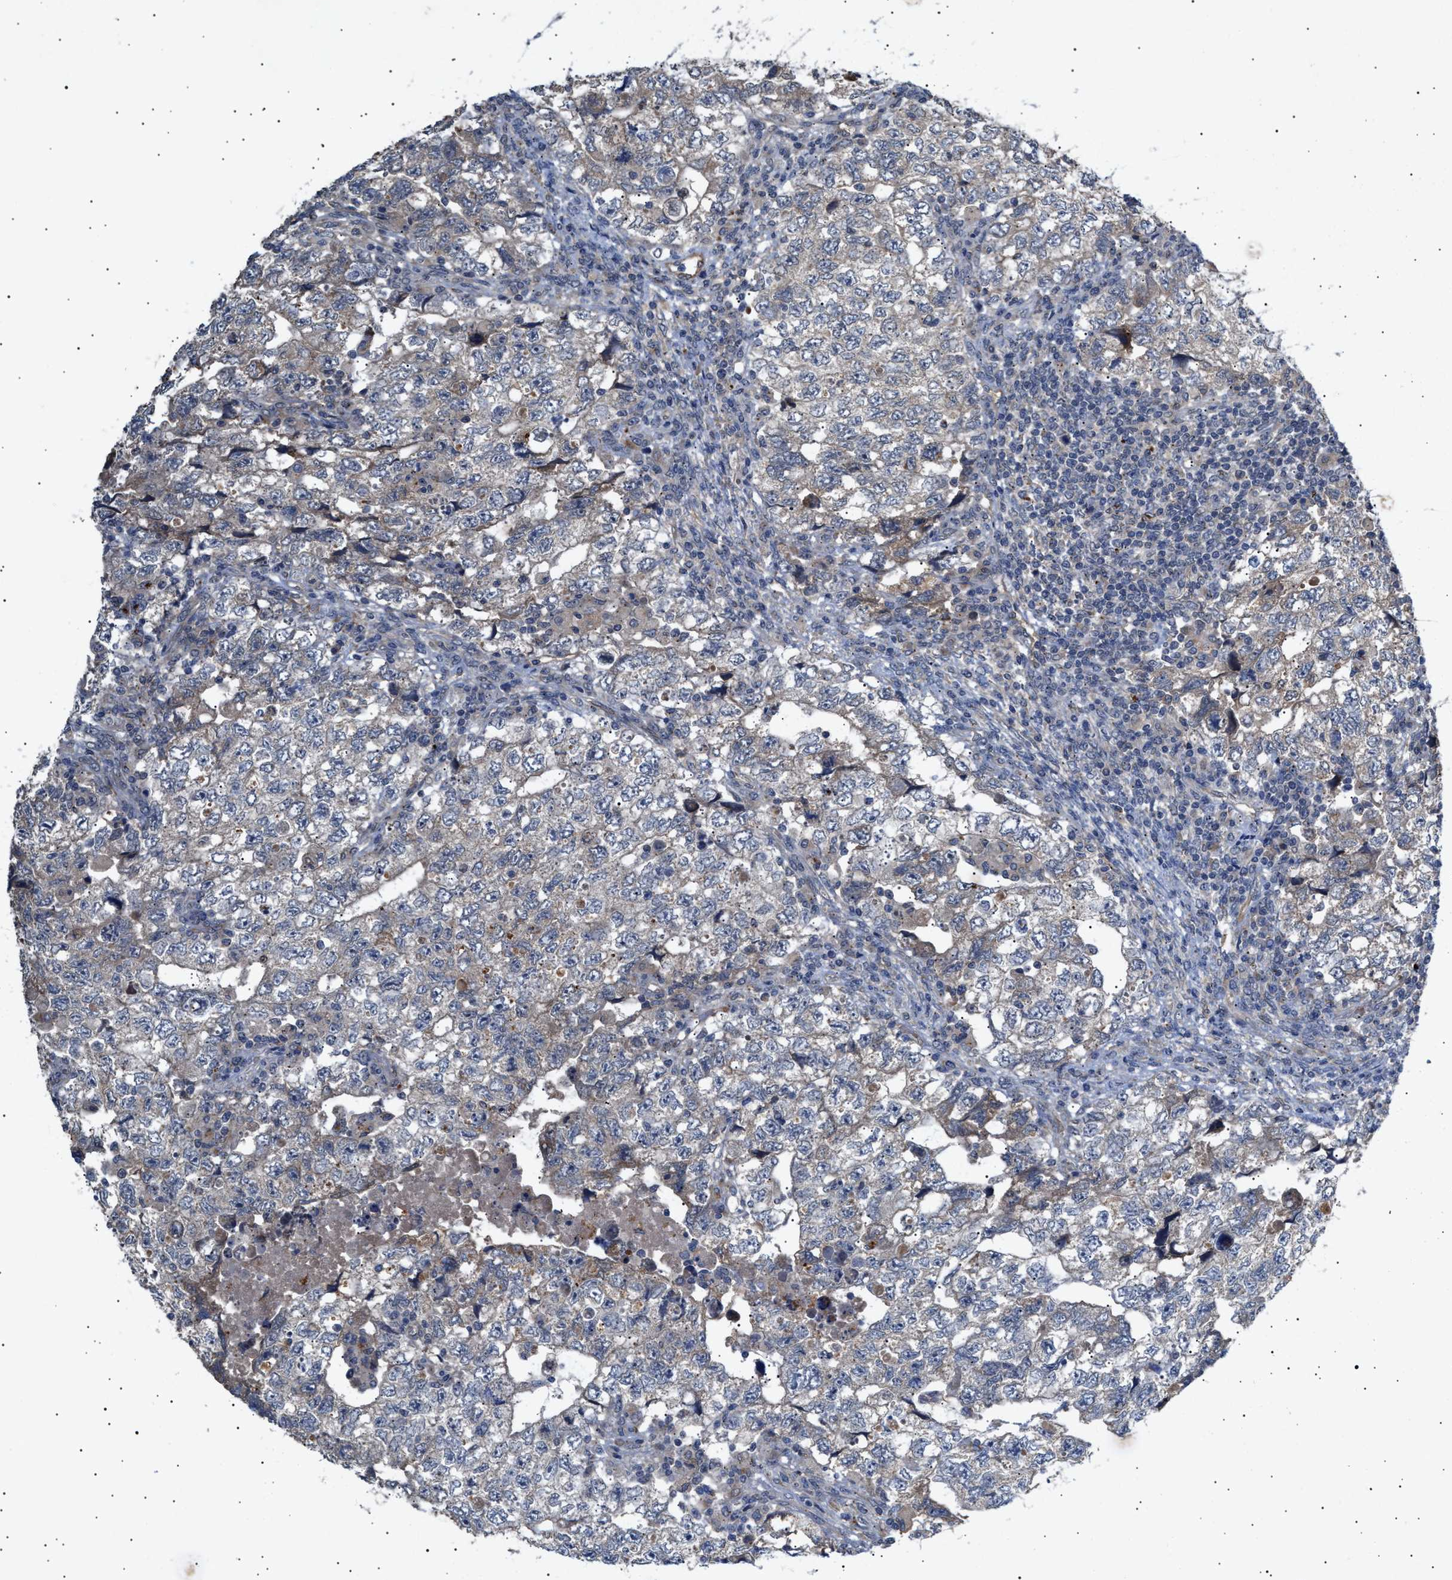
{"staining": {"intensity": "weak", "quantity": "<25%", "location": "cytoplasmic/membranous"}, "tissue": "testis cancer", "cell_type": "Tumor cells", "image_type": "cancer", "snomed": [{"axis": "morphology", "description": "Carcinoma, Embryonal, NOS"}, {"axis": "topography", "description": "Testis"}], "caption": "There is no significant staining in tumor cells of testis cancer (embryonal carcinoma).", "gene": "SIRT5", "patient": {"sex": "male", "age": 36}}